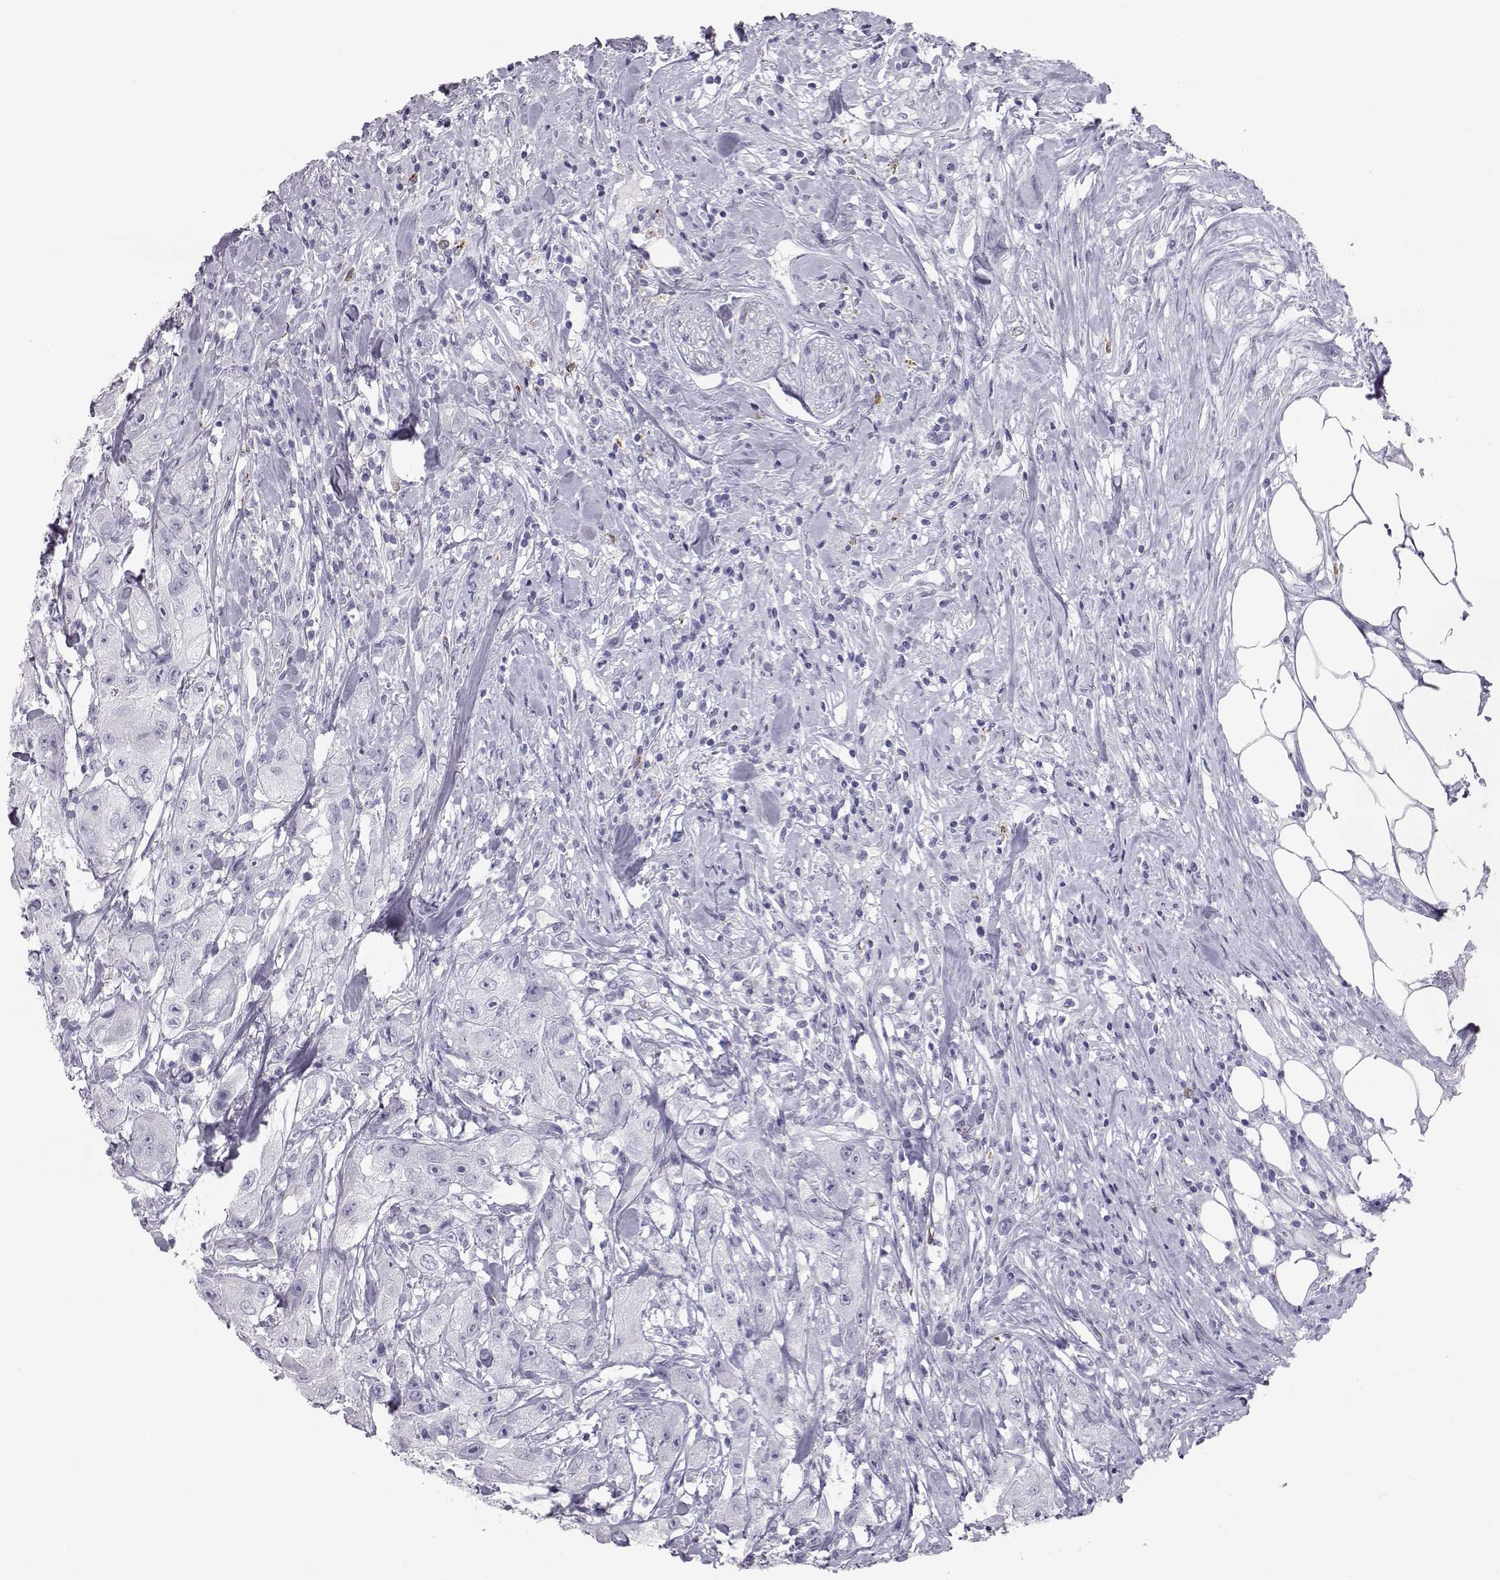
{"staining": {"intensity": "negative", "quantity": "none", "location": "none"}, "tissue": "urothelial cancer", "cell_type": "Tumor cells", "image_type": "cancer", "snomed": [{"axis": "morphology", "description": "Urothelial carcinoma, High grade"}, {"axis": "topography", "description": "Urinary bladder"}], "caption": "Immunohistochemistry of human urothelial cancer reveals no expression in tumor cells. Brightfield microscopy of immunohistochemistry stained with DAB (3,3'-diaminobenzidine) (brown) and hematoxylin (blue), captured at high magnification.", "gene": "ITLN2", "patient": {"sex": "male", "age": 79}}